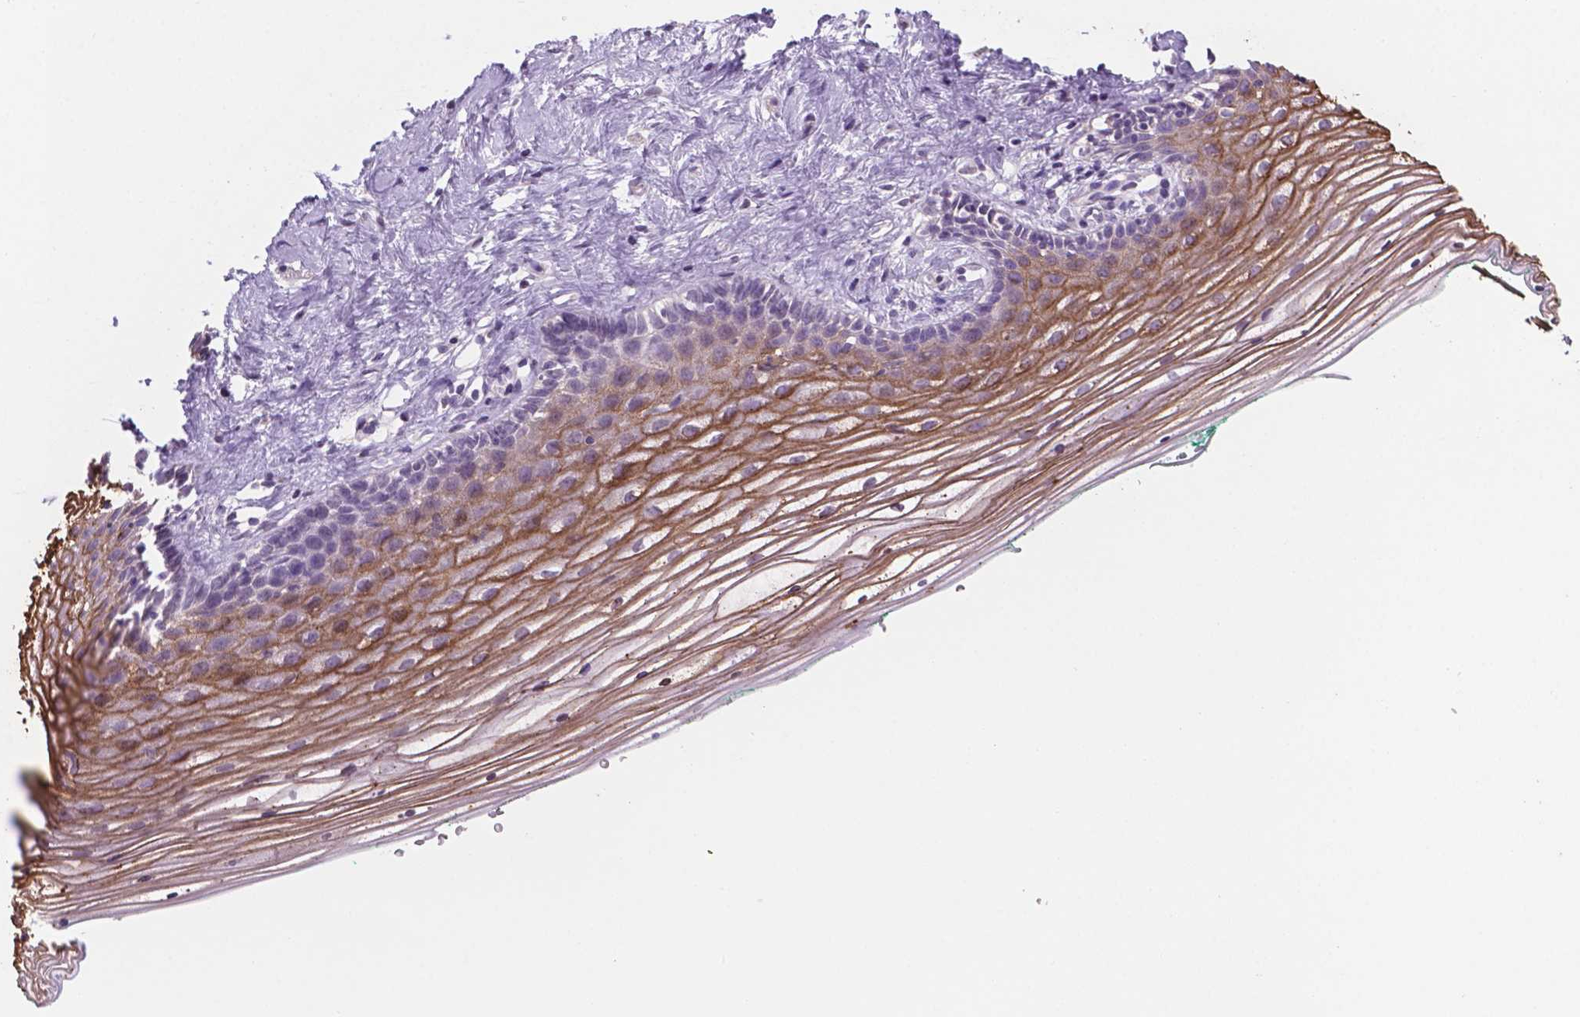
{"staining": {"intensity": "moderate", "quantity": "<25%", "location": "cytoplasmic/membranous"}, "tissue": "vagina", "cell_type": "Squamous epithelial cells", "image_type": "normal", "snomed": [{"axis": "morphology", "description": "Normal tissue, NOS"}, {"axis": "topography", "description": "Vagina"}], "caption": "Immunohistochemistry micrograph of normal vagina stained for a protein (brown), which shows low levels of moderate cytoplasmic/membranous expression in about <25% of squamous epithelial cells.", "gene": "SBSN", "patient": {"sex": "female", "age": 42}}